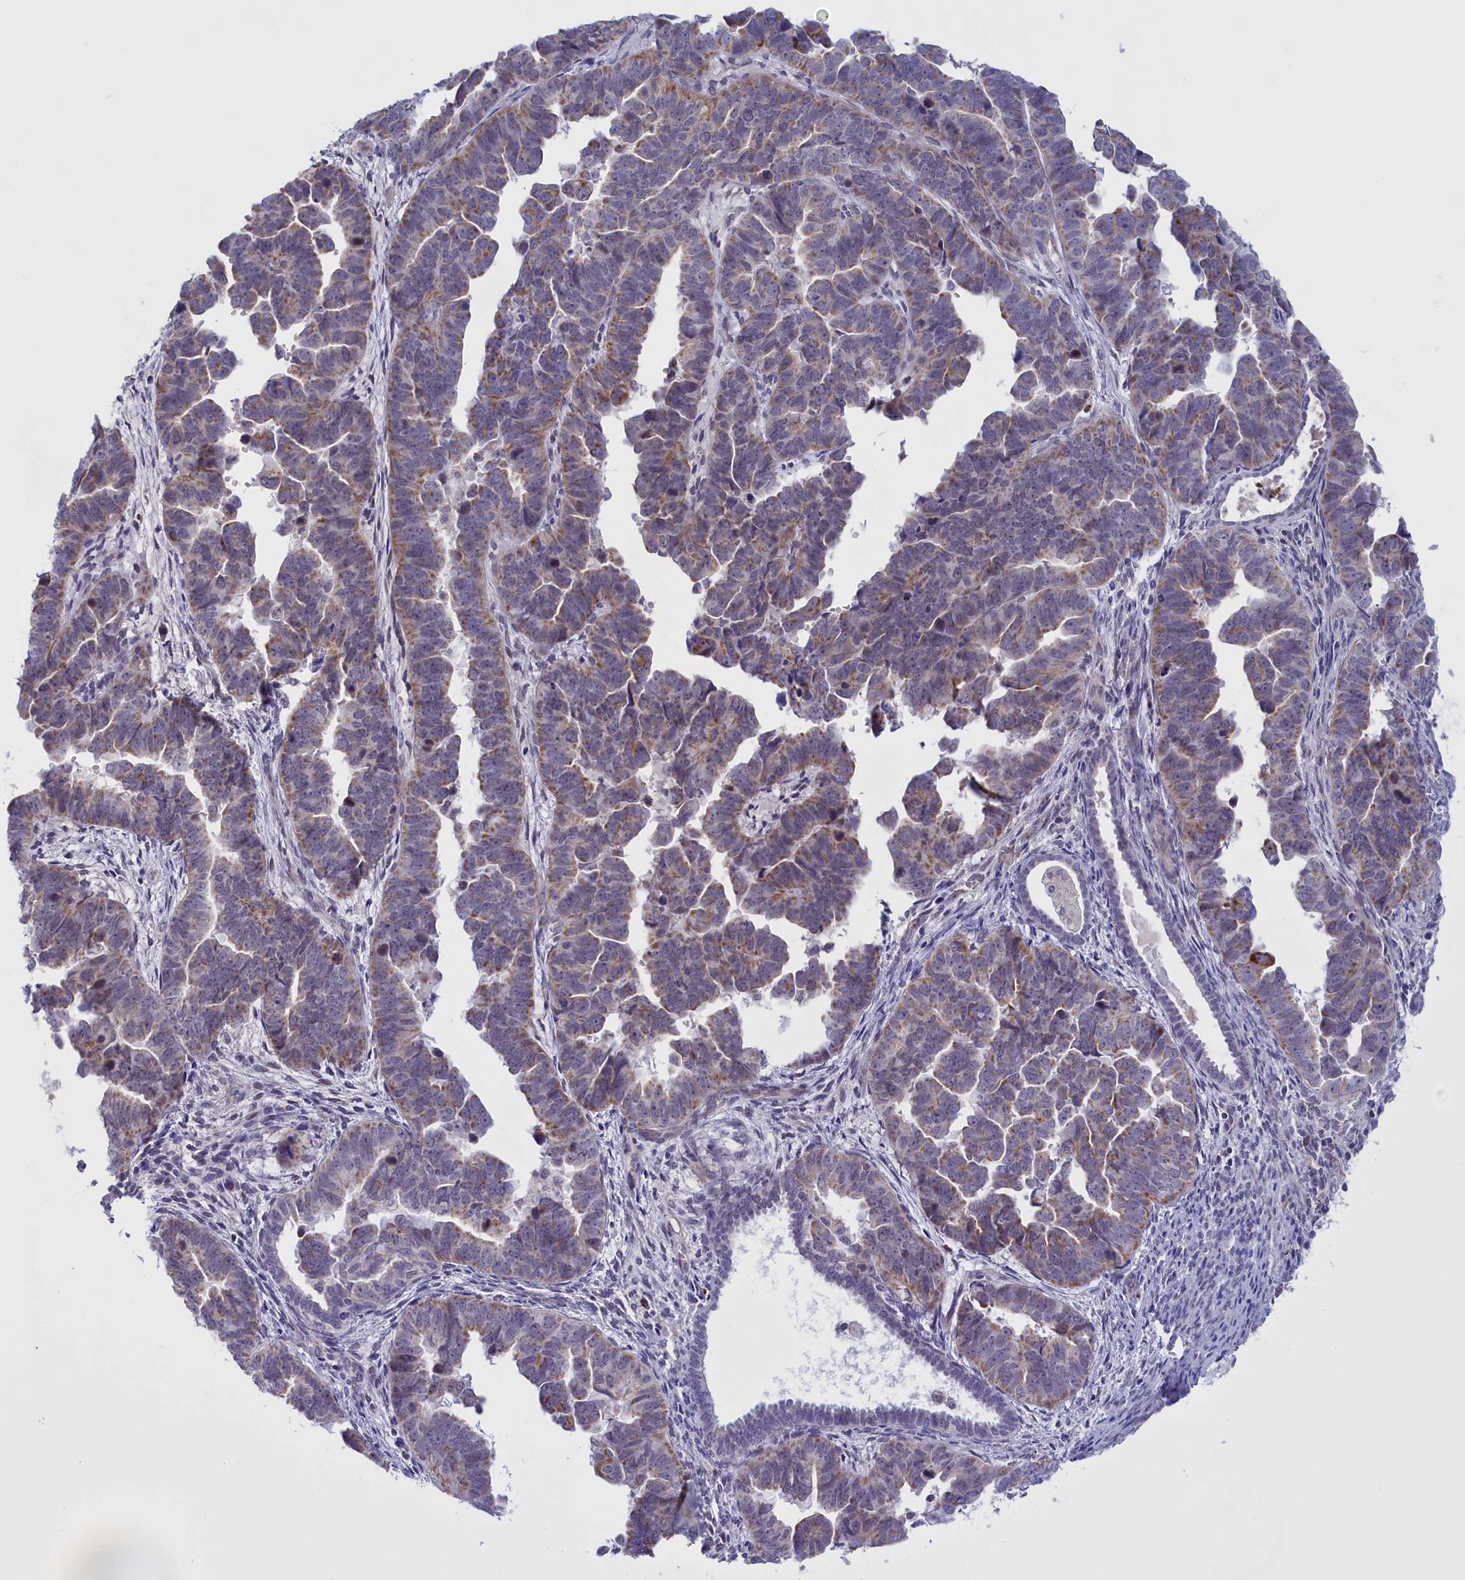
{"staining": {"intensity": "moderate", "quantity": "25%-75%", "location": "cytoplasmic/membranous"}, "tissue": "endometrial cancer", "cell_type": "Tumor cells", "image_type": "cancer", "snomed": [{"axis": "morphology", "description": "Adenocarcinoma, NOS"}, {"axis": "topography", "description": "Endometrium"}], "caption": "Immunohistochemistry image of neoplastic tissue: adenocarcinoma (endometrial) stained using immunohistochemistry exhibits medium levels of moderate protein expression localized specifically in the cytoplasmic/membranous of tumor cells, appearing as a cytoplasmic/membranous brown color.", "gene": "FAM149B1", "patient": {"sex": "female", "age": 75}}